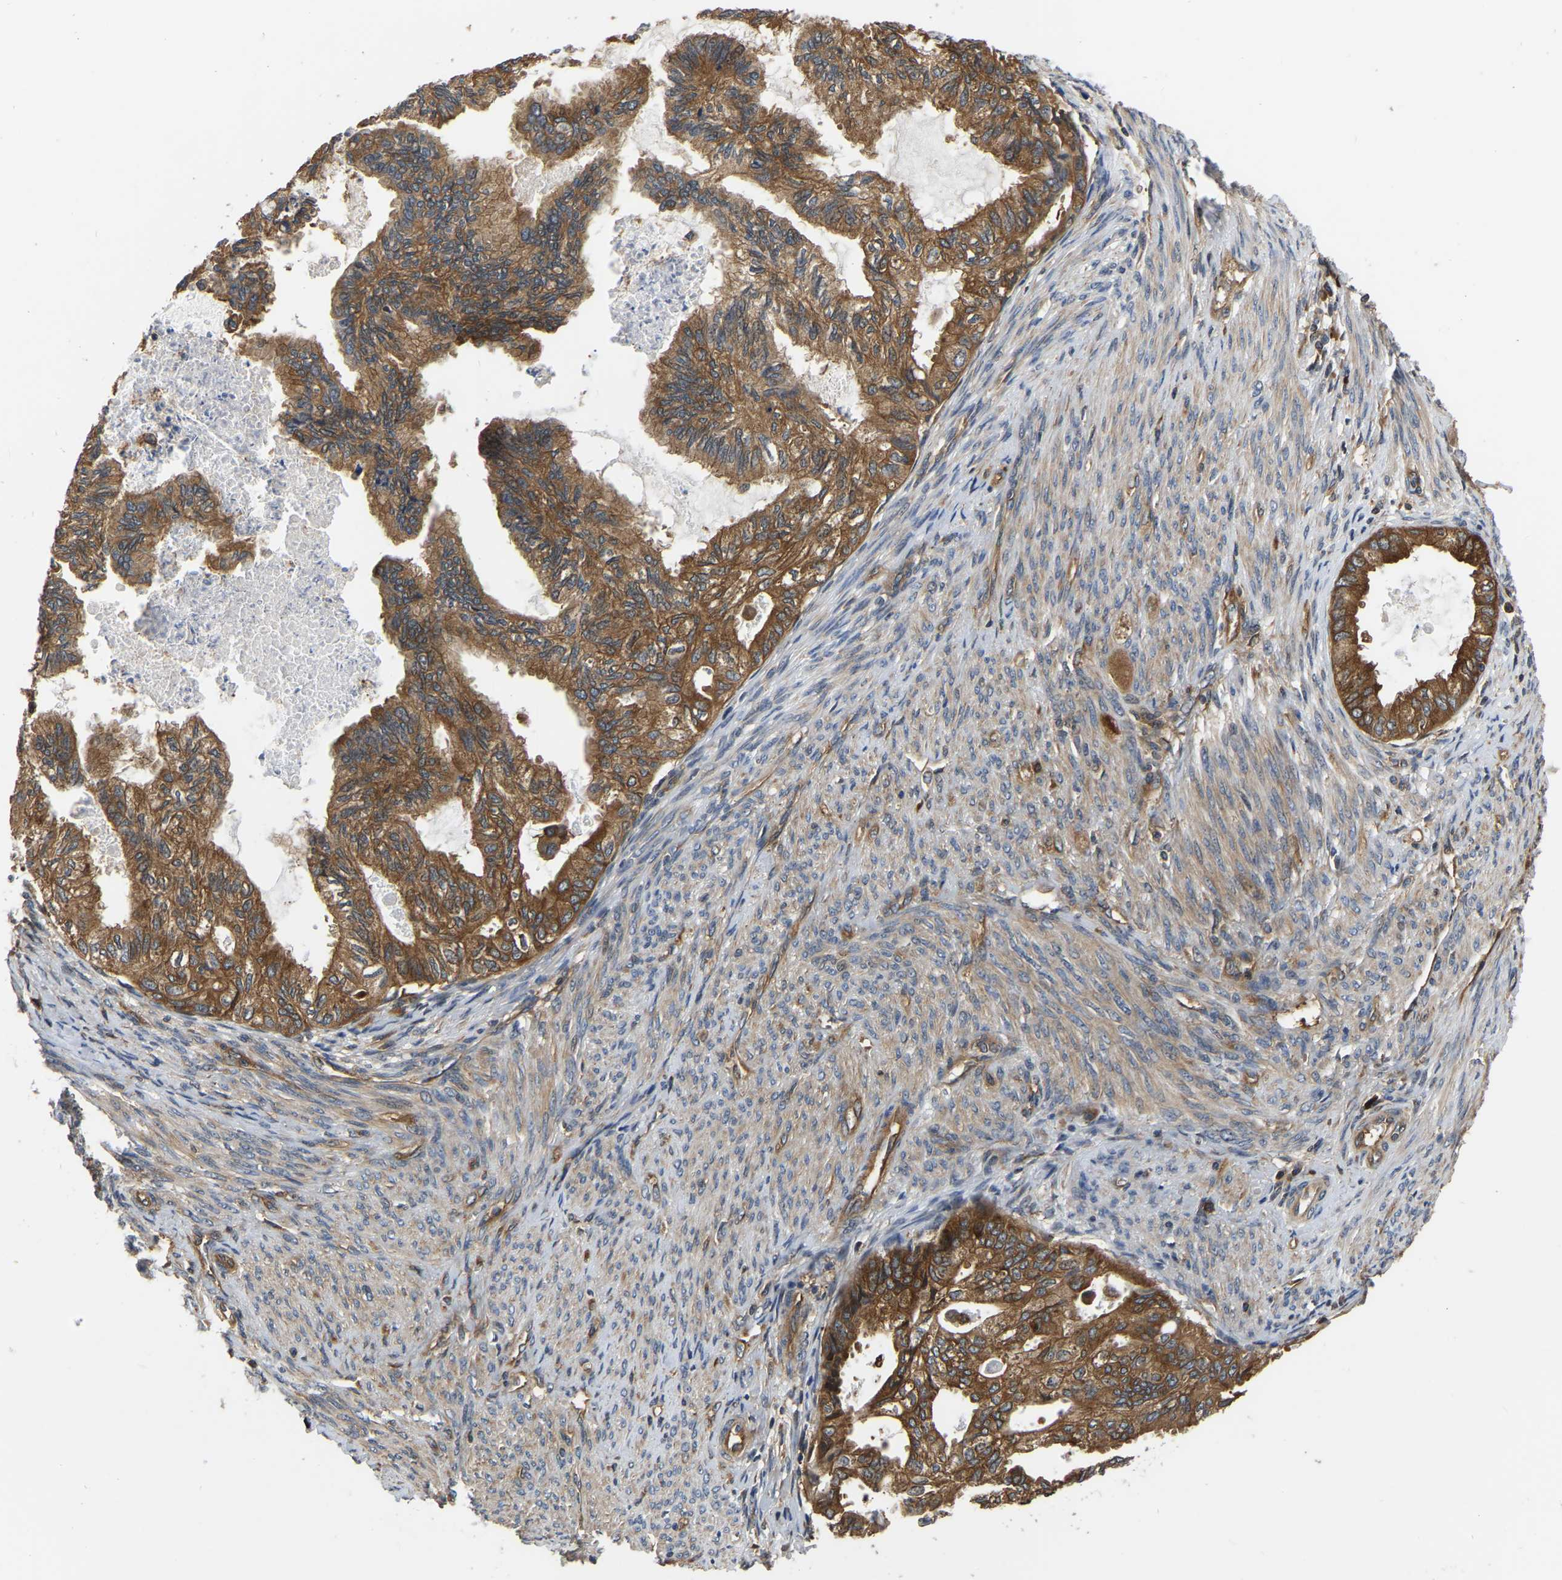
{"staining": {"intensity": "strong", "quantity": ">75%", "location": "cytoplasmic/membranous"}, "tissue": "cervical cancer", "cell_type": "Tumor cells", "image_type": "cancer", "snomed": [{"axis": "morphology", "description": "Normal tissue, NOS"}, {"axis": "morphology", "description": "Adenocarcinoma, NOS"}, {"axis": "topography", "description": "Cervix"}, {"axis": "topography", "description": "Endometrium"}], "caption": "Brown immunohistochemical staining in adenocarcinoma (cervical) shows strong cytoplasmic/membranous expression in about >75% of tumor cells. (IHC, brightfield microscopy, high magnification).", "gene": "GARS1", "patient": {"sex": "female", "age": 86}}